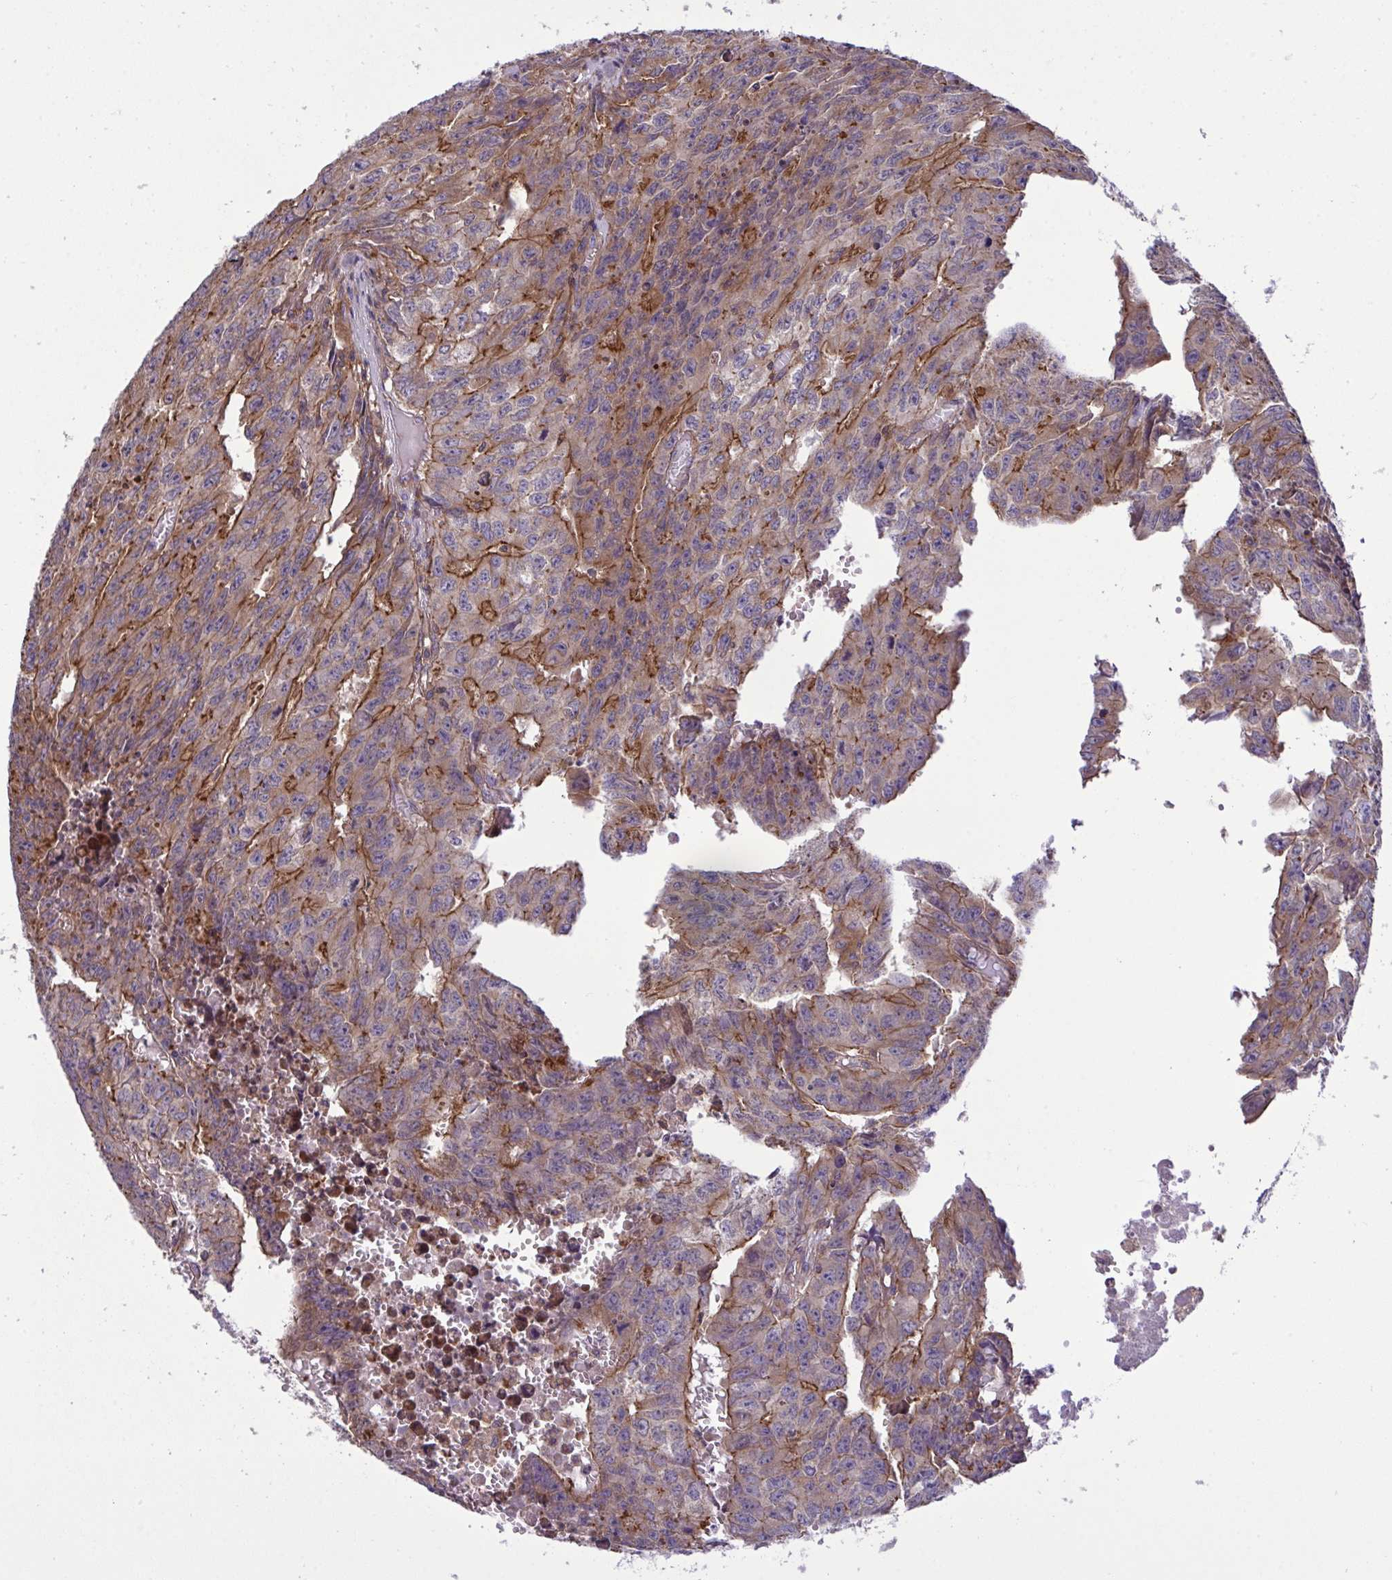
{"staining": {"intensity": "moderate", "quantity": "25%-75%", "location": "cytoplasmic/membranous"}, "tissue": "testis cancer", "cell_type": "Tumor cells", "image_type": "cancer", "snomed": [{"axis": "morphology", "description": "Carcinoma, Embryonal, NOS"}, {"axis": "morphology", "description": "Teratoma, malignant, NOS"}, {"axis": "topography", "description": "Testis"}], "caption": "Immunohistochemical staining of human embryonal carcinoma (testis) demonstrates medium levels of moderate cytoplasmic/membranous protein staining in approximately 25%-75% of tumor cells.", "gene": "GRB14", "patient": {"sex": "male", "age": 24}}